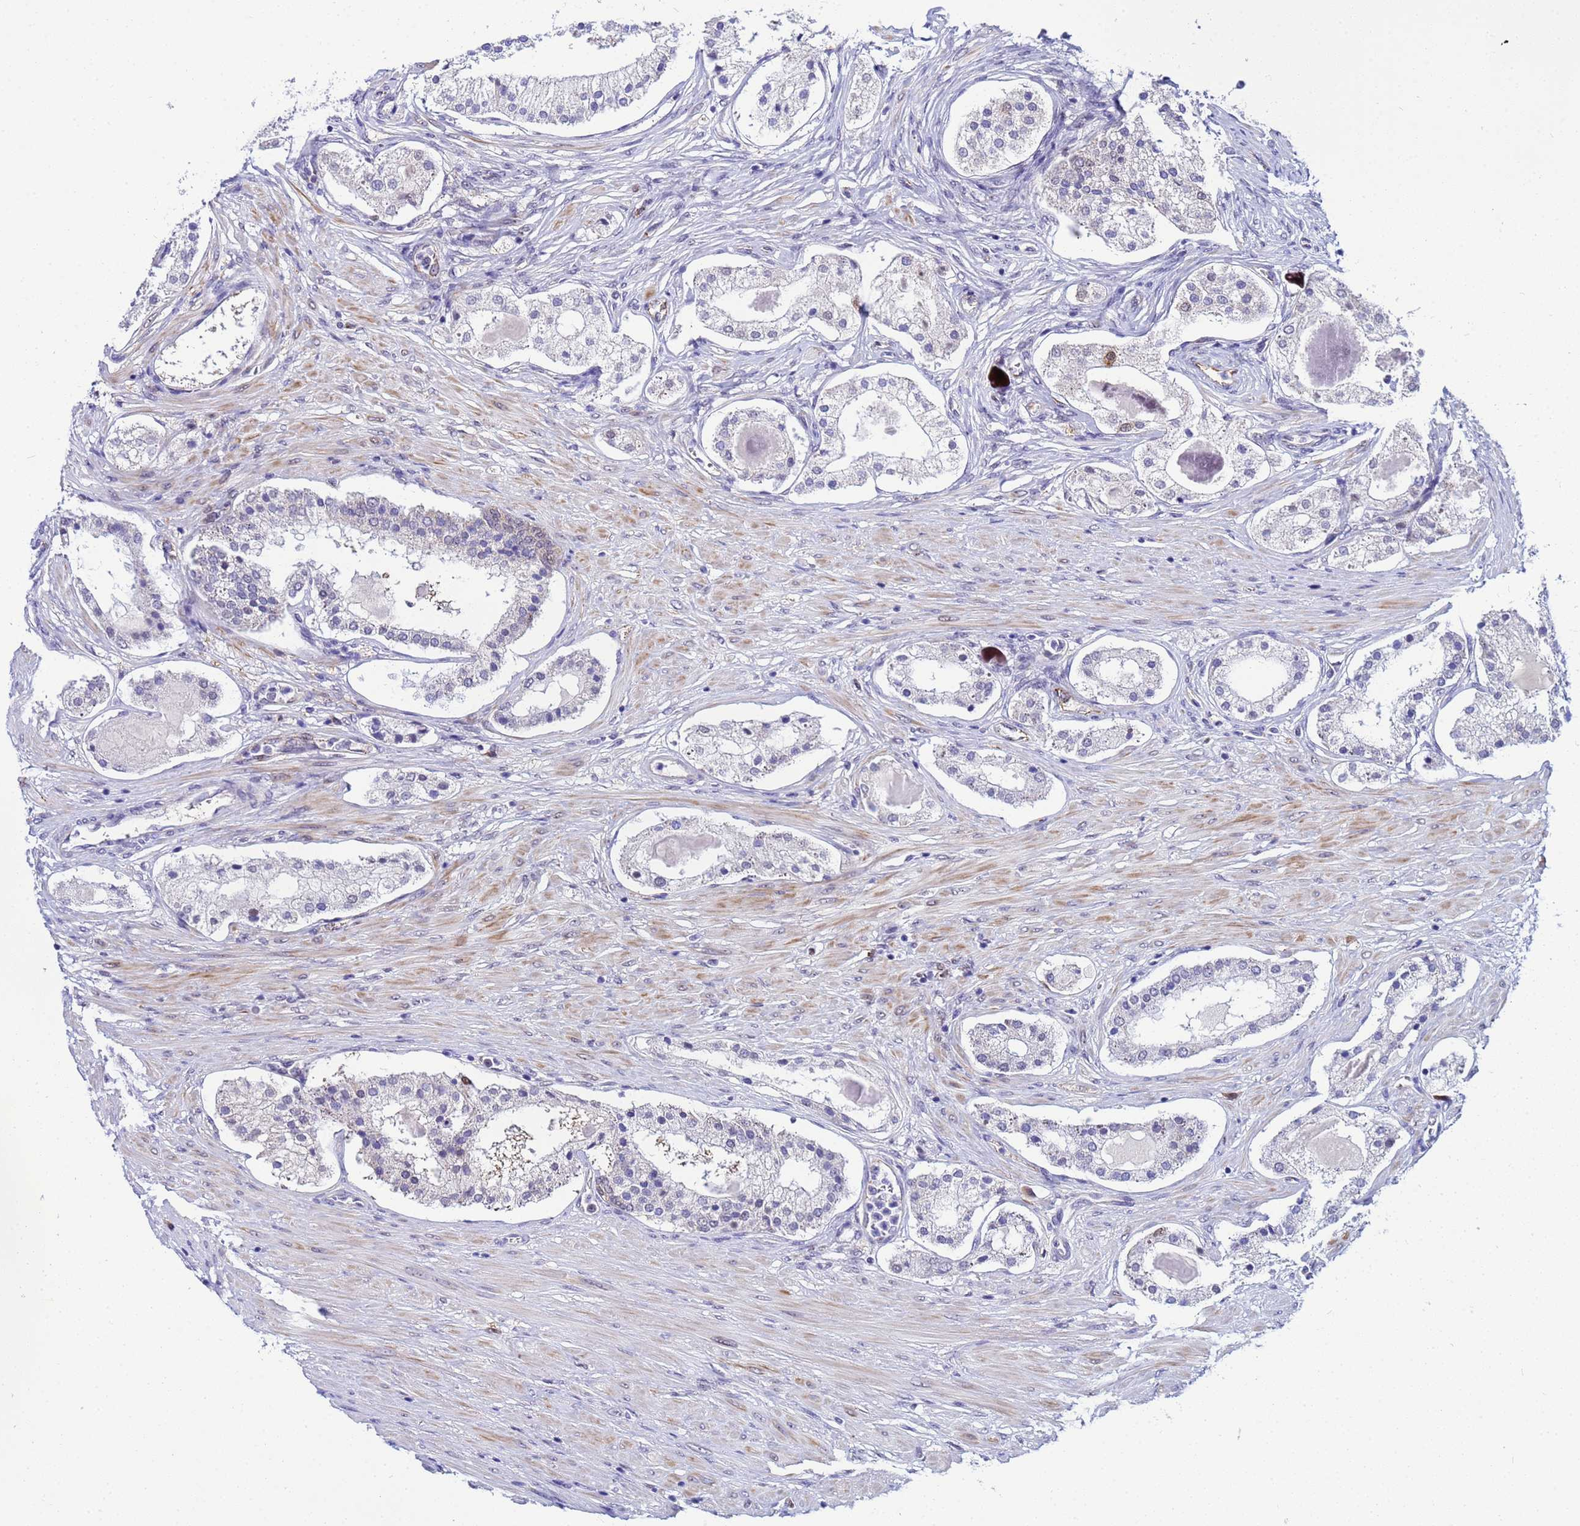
{"staining": {"intensity": "negative", "quantity": "none", "location": "none"}, "tissue": "prostate cancer", "cell_type": "Tumor cells", "image_type": "cancer", "snomed": [{"axis": "morphology", "description": "Adenocarcinoma, Low grade"}, {"axis": "topography", "description": "Prostate"}], "caption": "Tumor cells are negative for brown protein staining in prostate low-grade adenocarcinoma.", "gene": "SLC25A37", "patient": {"sex": "male", "age": 59}}